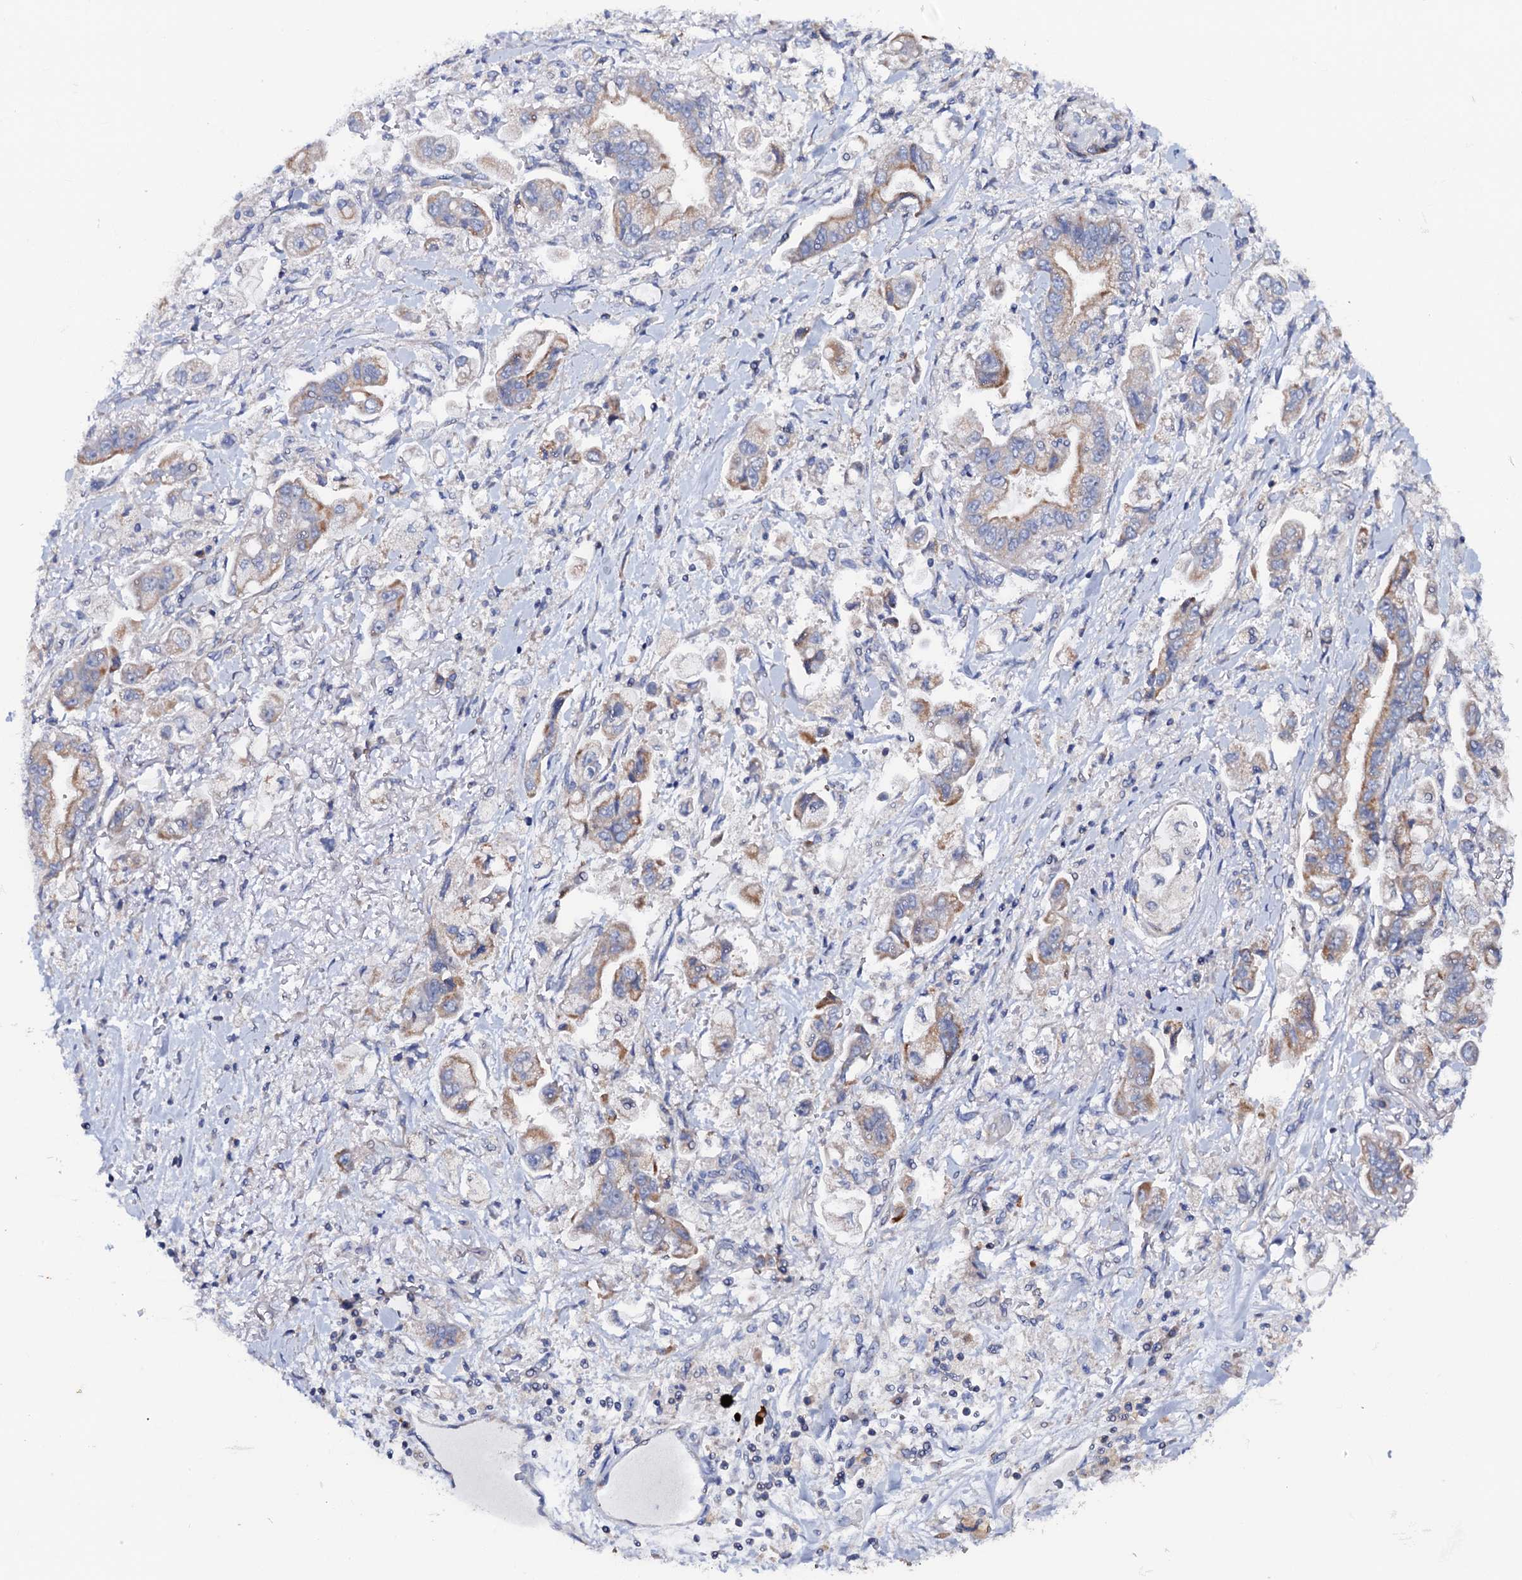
{"staining": {"intensity": "weak", "quantity": "25%-75%", "location": "cytoplasmic/membranous"}, "tissue": "stomach cancer", "cell_type": "Tumor cells", "image_type": "cancer", "snomed": [{"axis": "morphology", "description": "Adenocarcinoma, NOS"}, {"axis": "topography", "description": "Stomach"}], "caption": "The micrograph shows a brown stain indicating the presence of a protein in the cytoplasmic/membranous of tumor cells in adenocarcinoma (stomach).", "gene": "MRPL48", "patient": {"sex": "male", "age": 62}}